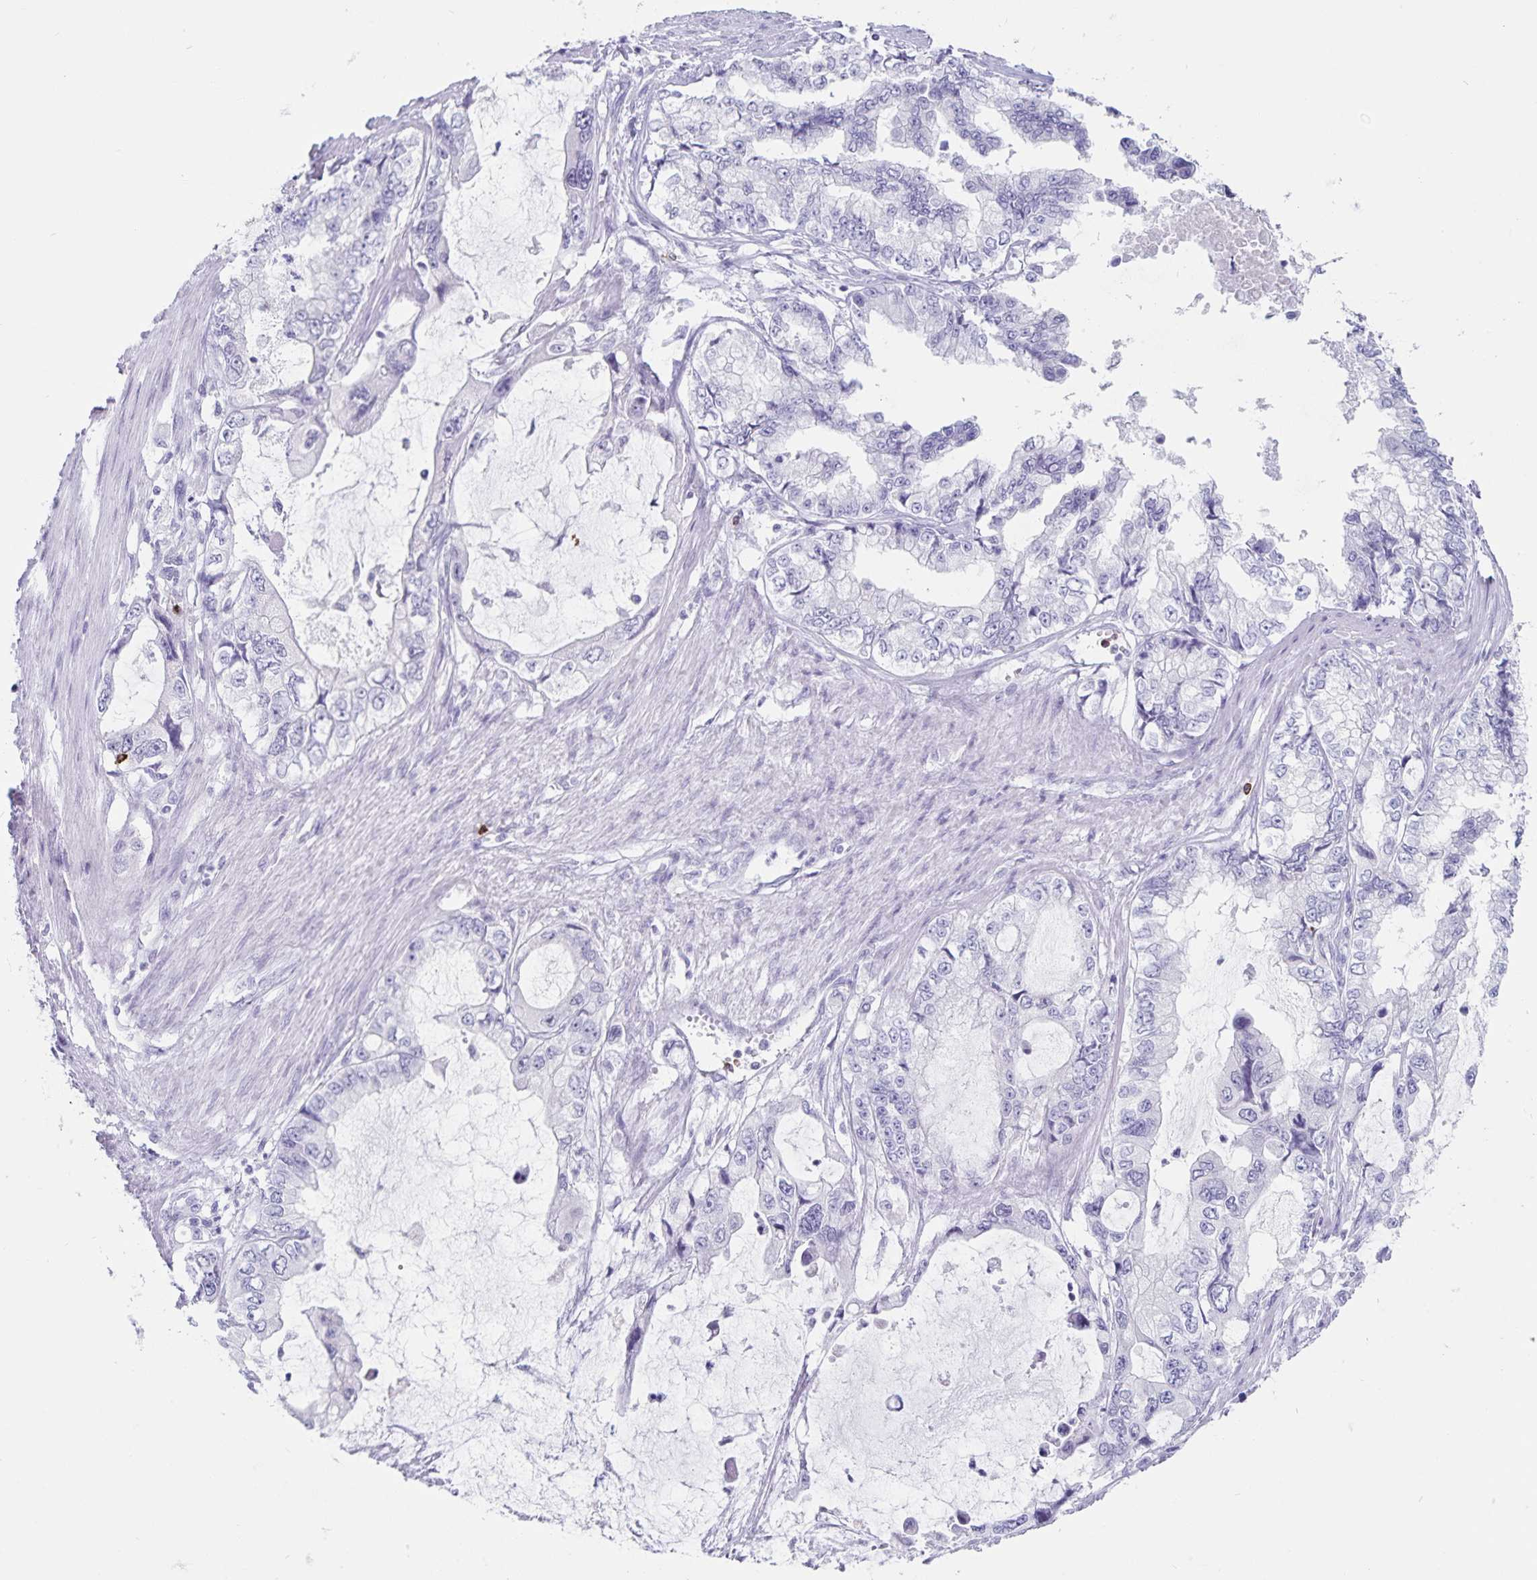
{"staining": {"intensity": "negative", "quantity": "none", "location": "none"}, "tissue": "stomach cancer", "cell_type": "Tumor cells", "image_type": "cancer", "snomed": [{"axis": "morphology", "description": "Adenocarcinoma, NOS"}, {"axis": "topography", "description": "Pancreas"}, {"axis": "topography", "description": "Stomach, upper"}, {"axis": "topography", "description": "Stomach"}], "caption": "Tumor cells are negative for protein expression in human adenocarcinoma (stomach). The staining is performed using DAB brown chromogen with nuclei counter-stained in using hematoxylin.", "gene": "GNLY", "patient": {"sex": "male", "age": 77}}